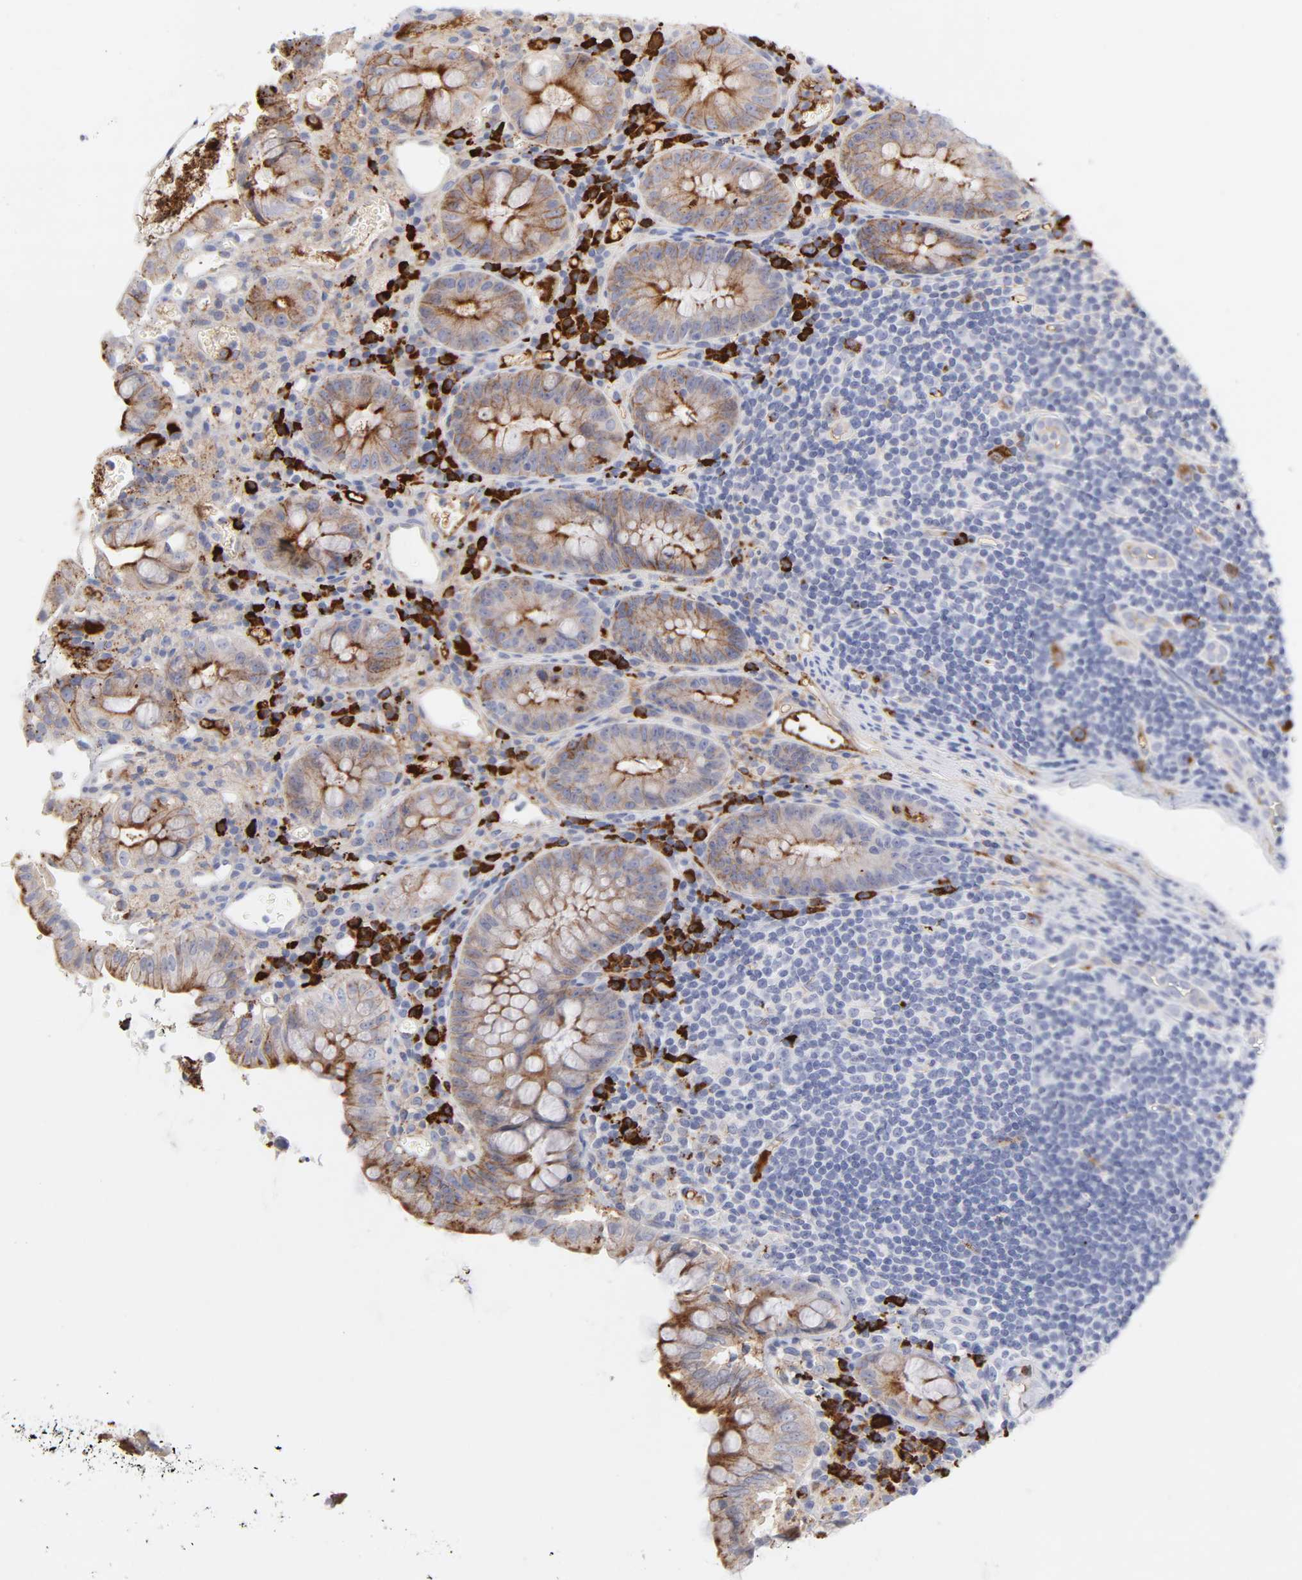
{"staining": {"intensity": "negative", "quantity": "none", "location": "none"}, "tissue": "colon", "cell_type": "Endothelial cells", "image_type": "normal", "snomed": [{"axis": "morphology", "description": "Normal tissue, NOS"}, {"axis": "topography", "description": "Colon"}], "caption": "Immunohistochemical staining of normal colon exhibits no significant positivity in endothelial cells. (DAB immunohistochemistry visualized using brightfield microscopy, high magnification).", "gene": "PLAT", "patient": {"sex": "female", "age": 46}}